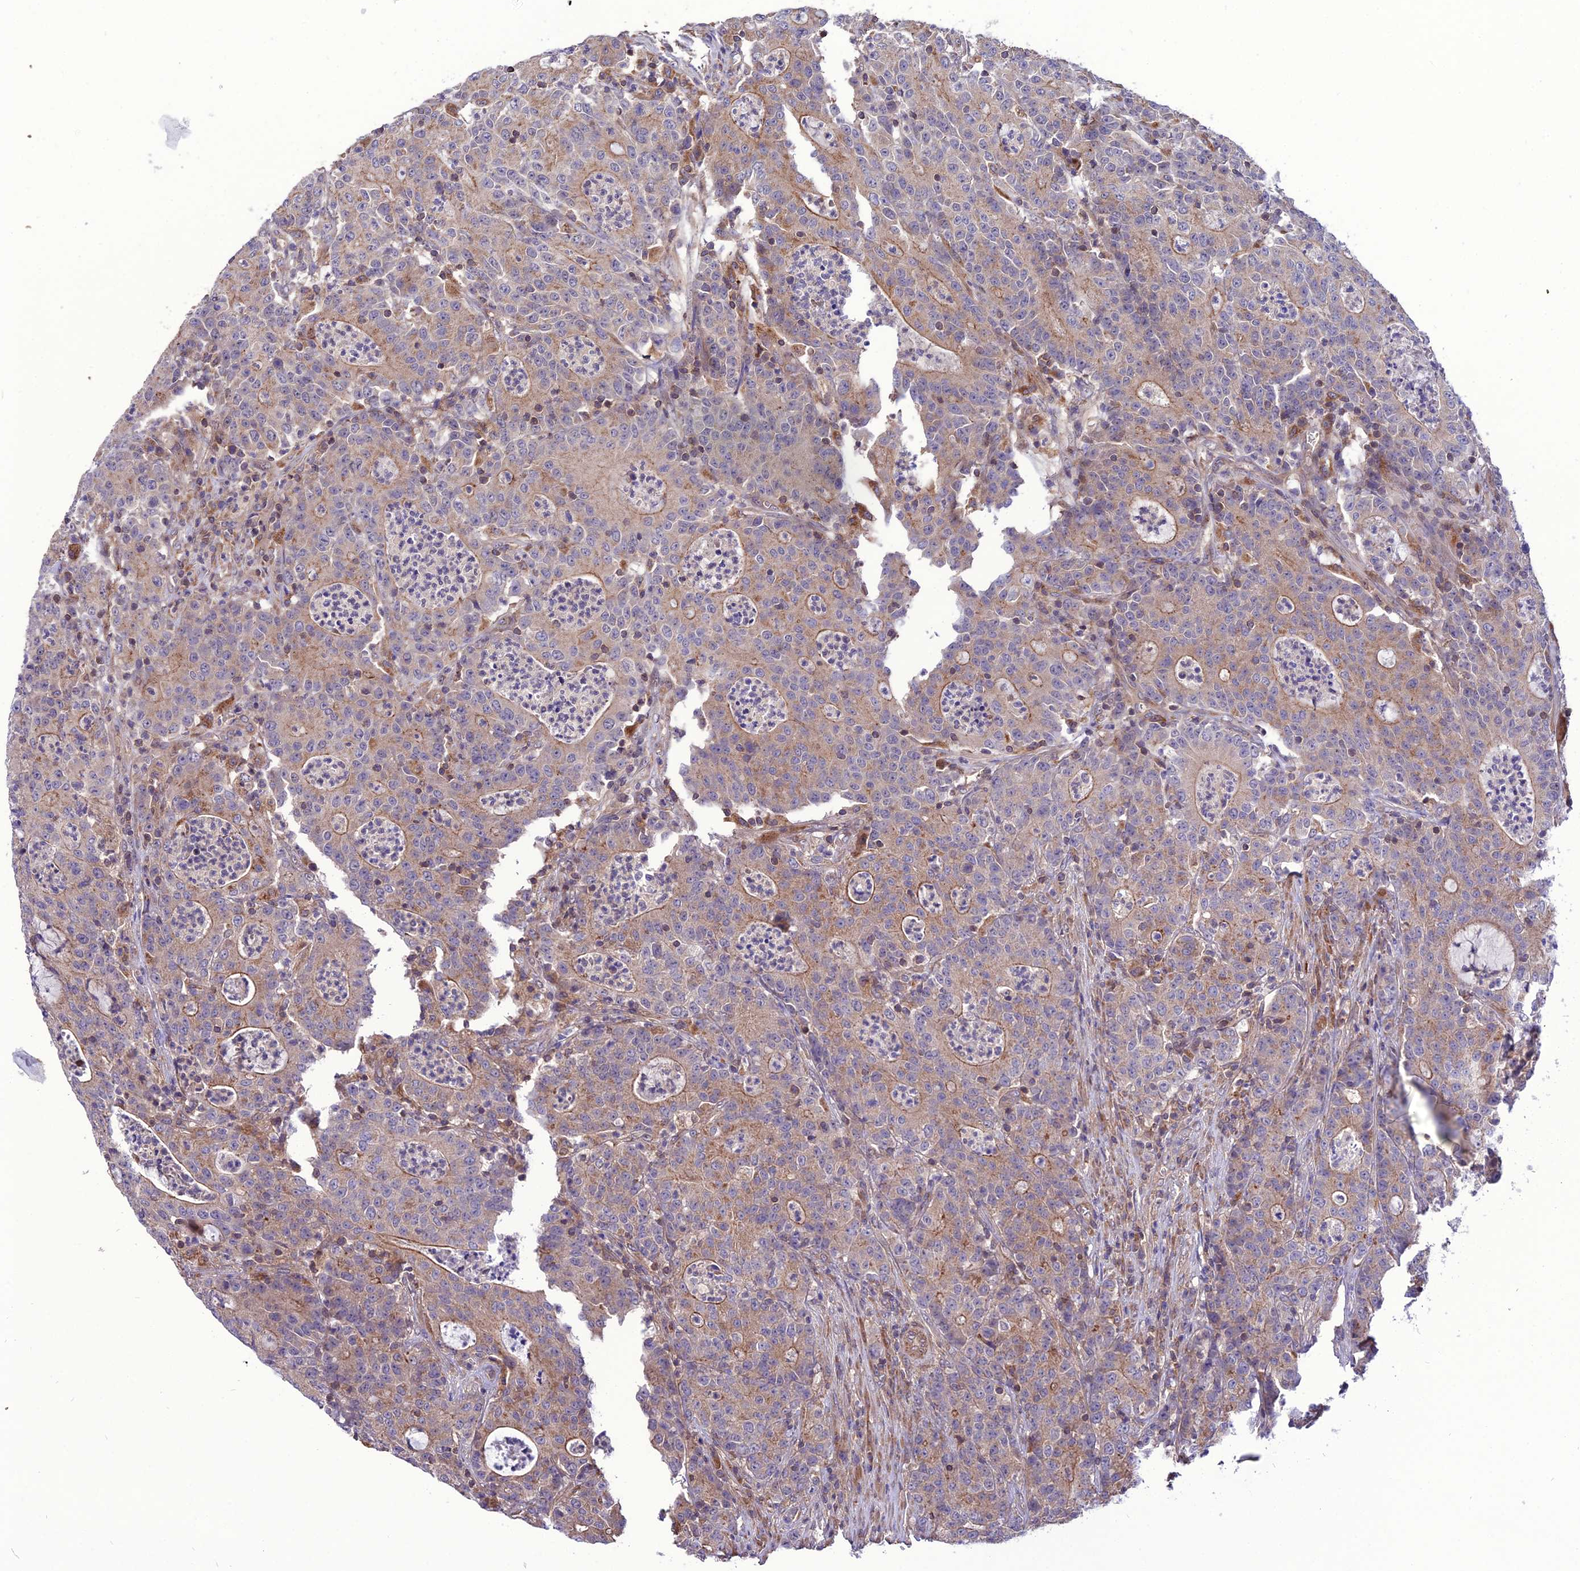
{"staining": {"intensity": "moderate", "quantity": "<25%", "location": "cytoplasmic/membranous"}, "tissue": "colorectal cancer", "cell_type": "Tumor cells", "image_type": "cancer", "snomed": [{"axis": "morphology", "description": "Adenocarcinoma, NOS"}, {"axis": "topography", "description": "Colon"}], "caption": "Immunohistochemical staining of human adenocarcinoma (colorectal) displays moderate cytoplasmic/membranous protein staining in about <25% of tumor cells. Immunohistochemistry (ihc) stains the protein in brown and the nuclei are stained blue.", "gene": "PPIL3", "patient": {"sex": "male", "age": 83}}